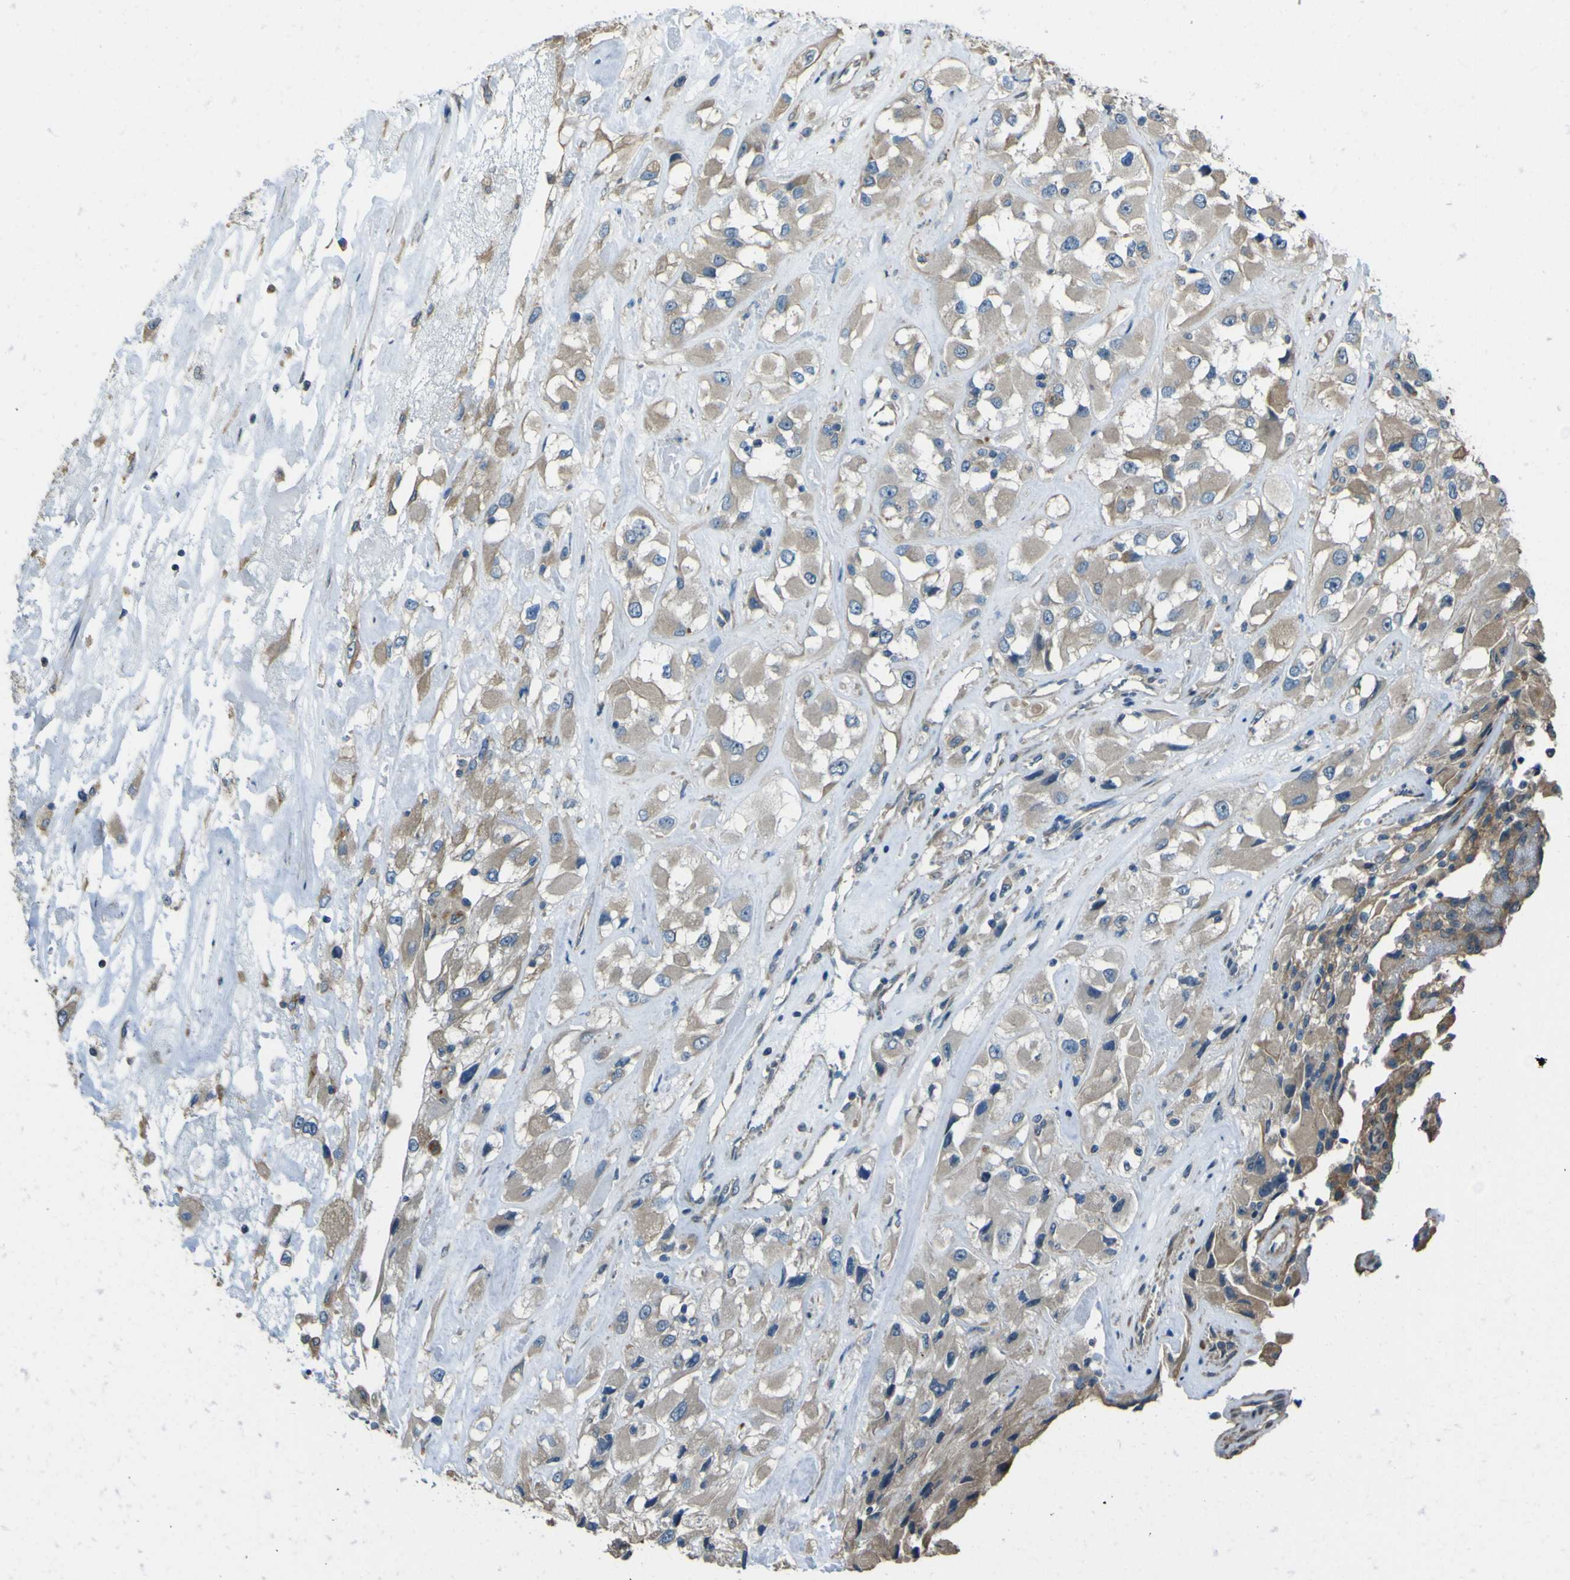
{"staining": {"intensity": "weak", "quantity": ">75%", "location": "cytoplasmic/membranous"}, "tissue": "renal cancer", "cell_type": "Tumor cells", "image_type": "cancer", "snomed": [{"axis": "morphology", "description": "Adenocarcinoma, NOS"}, {"axis": "topography", "description": "Kidney"}], "caption": "Immunohistochemistry (DAB) staining of renal adenocarcinoma reveals weak cytoplasmic/membranous protein staining in approximately >75% of tumor cells.", "gene": "NAALADL2", "patient": {"sex": "female", "age": 52}}